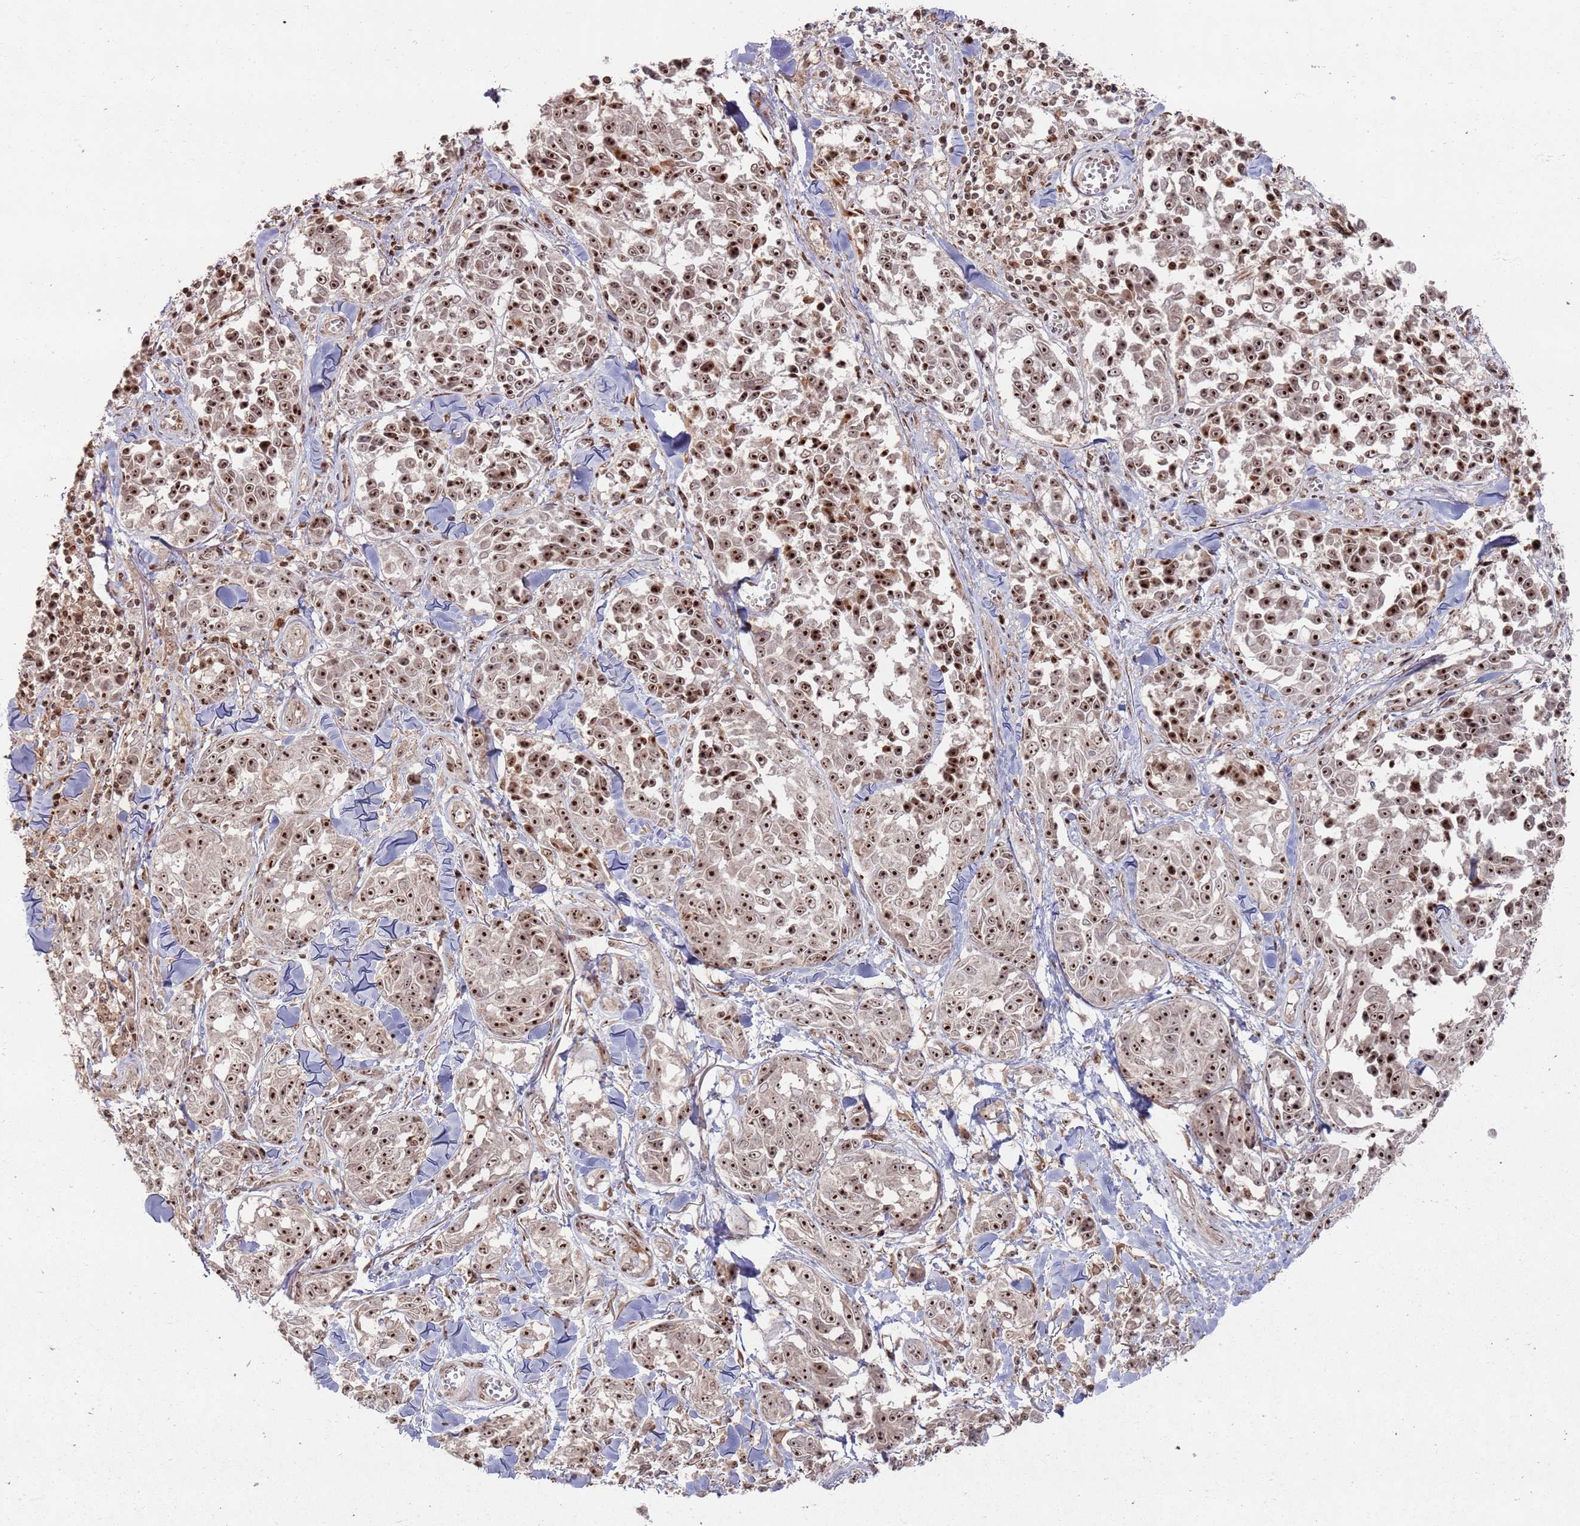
{"staining": {"intensity": "strong", "quantity": ">75%", "location": "nuclear"}, "tissue": "melanoma", "cell_type": "Tumor cells", "image_type": "cancer", "snomed": [{"axis": "morphology", "description": "Malignant melanoma, NOS"}, {"axis": "topography", "description": "Skin"}], "caption": "Strong nuclear protein positivity is seen in approximately >75% of tumor cells in melanoma. The protein of interest is shown in brown color, while the nuclei are stained blue.", "gene": "UTP11", "patient": {"sex": "female", "age": 64}}